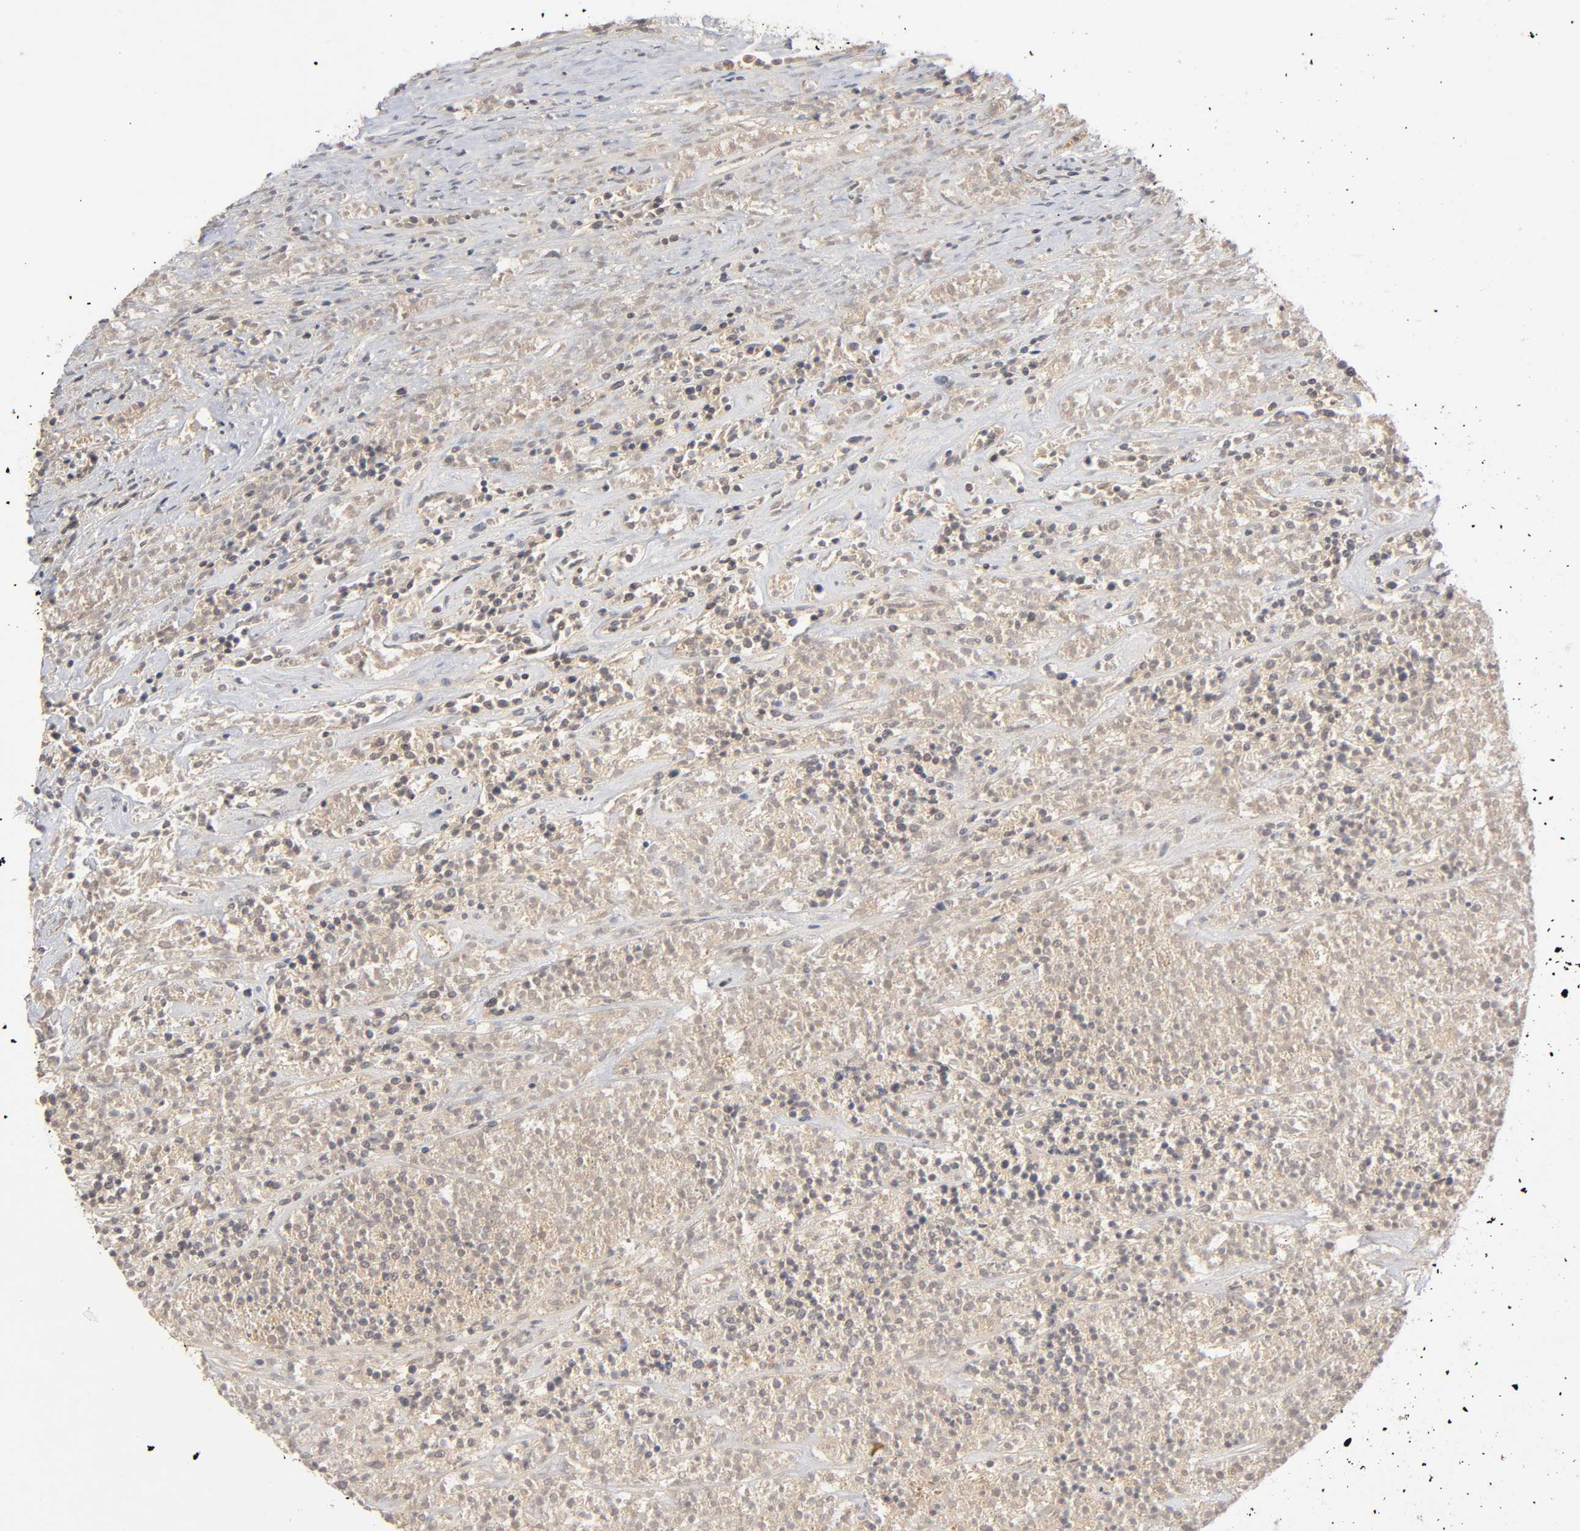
{"staining": {"intensity": "weak", "quantity": "25%-75%", "location": "cytoplasmic/membranous"}, "tissue": "lymphoma", "cell_type": "Tumor cells", "image_type": "cancer", "snomed": [{"axis": "morphology", "description": "Malignant lymphoma, non-Hodgkin's type, High grade"}, {"axis": "topography", "description": "Lymph node"}], "caption": "Immunohistochemistry (IHC) (DAB) staining of lymphoma reveals weak cytoplasmic/membranous protein expression in about 25%-75% of tumor cells. (brown staining indicates protein expression, while blue staining denotes nuclei).", "gene": "CPB2", "patient": {"sex": "female", "age": 73}}